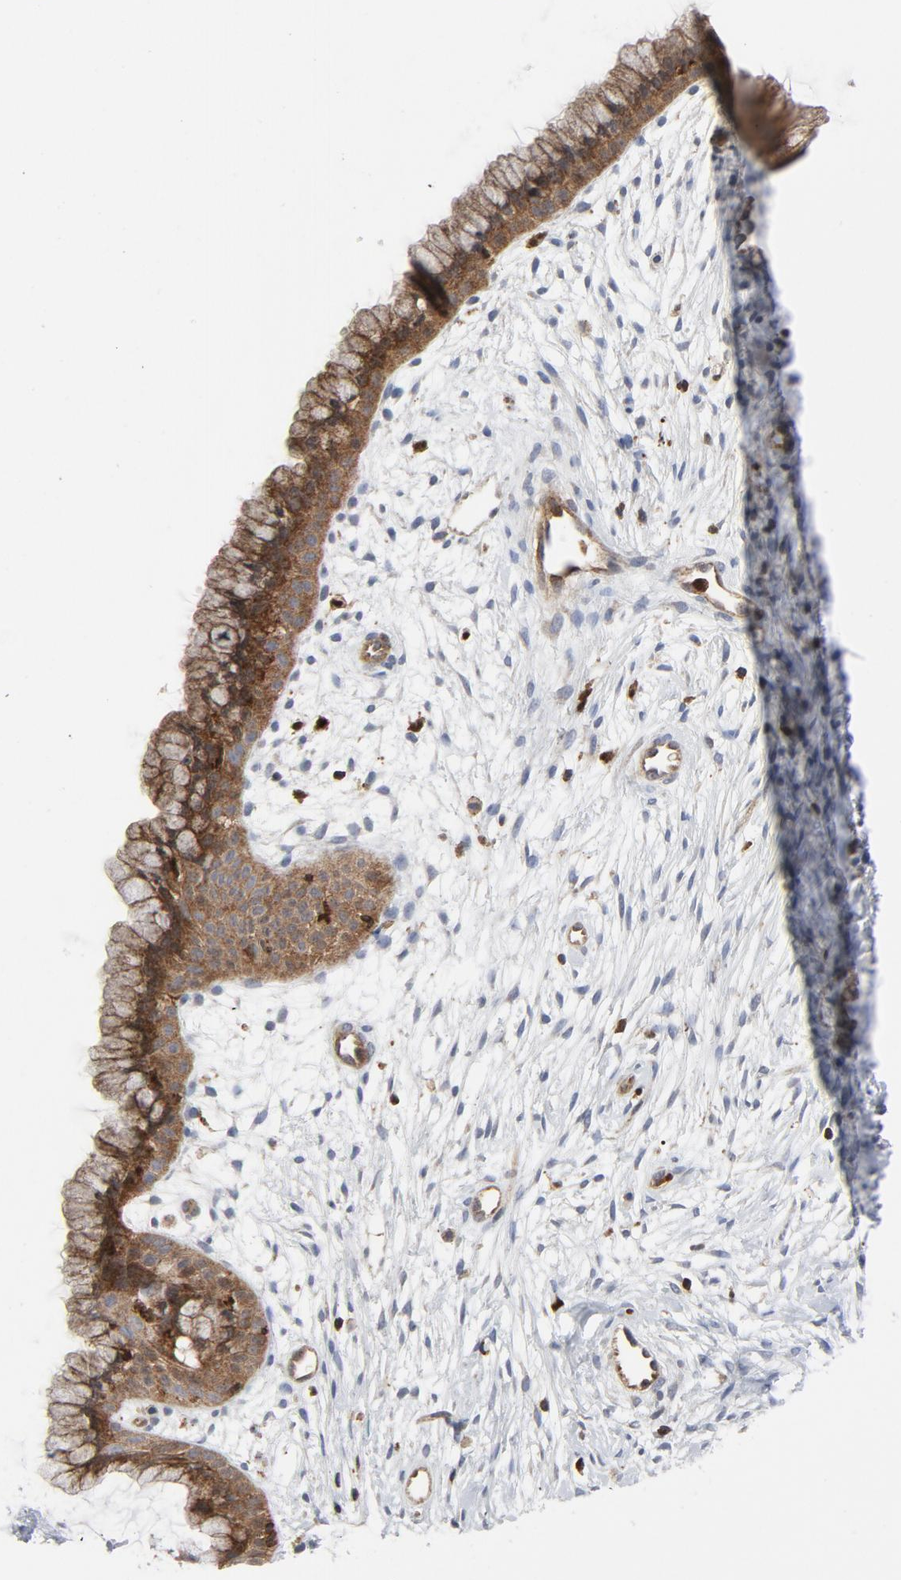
{"staining": {"intensity": "strong", "quantity": ">75%", "location": "cytoplasmic/membranous"}, "tissue": "cervix", "cell_type": "Glandular cells", "image_type": "normal", "snomed": [{"axis": "morphology", "description": "Normal tissue, NOS"}, {"axis": "topography", "description": "Cervix"}], "caption": "Protein staining of benign cervix reveals strong cytoplasmic/membranous positivity in approximately >75% of glandular cells. The staining is performed using DAB (3,3'-diaminobenzidine) brown chromogen to label protein expression. The nuclei are counter-stained blue using hematoxylin.", "gene": "YES1", "patient": {"sex": "female", "age": 39}}